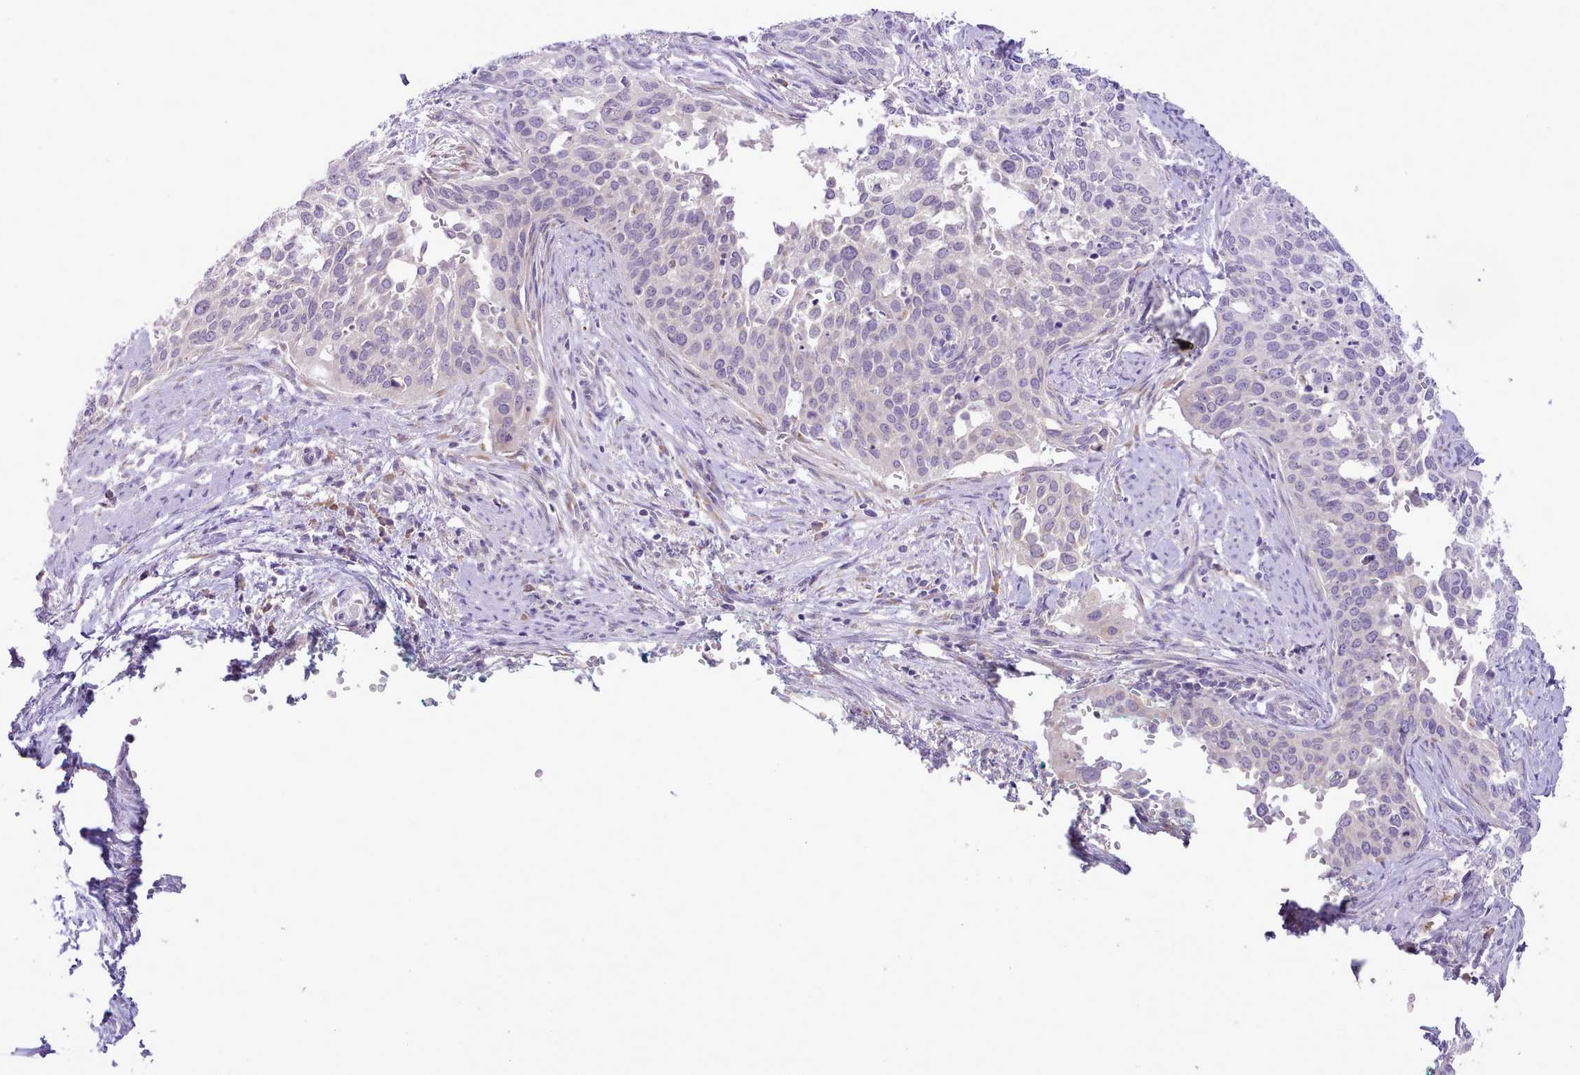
{"staining": {"intensity": "negative", "quantity": "none", "location": "none"}, "tissue": "cervical cancer", "cell_type": "Tumor cells", "image_type": "cancer", "snomed": [{"axis": "morphology", "description": "Squamous cell carcinoma, NOS"}, {"axis": "topography", "description": "Cervix"}], "caption": "A high-resolution histopathology image shows immunohistochemistry staining of cervical cancer, which demonstrates no significant positivity in tumor cells.", "gene": "CCL1", "patient": {"sex": "female", "age": 44}}